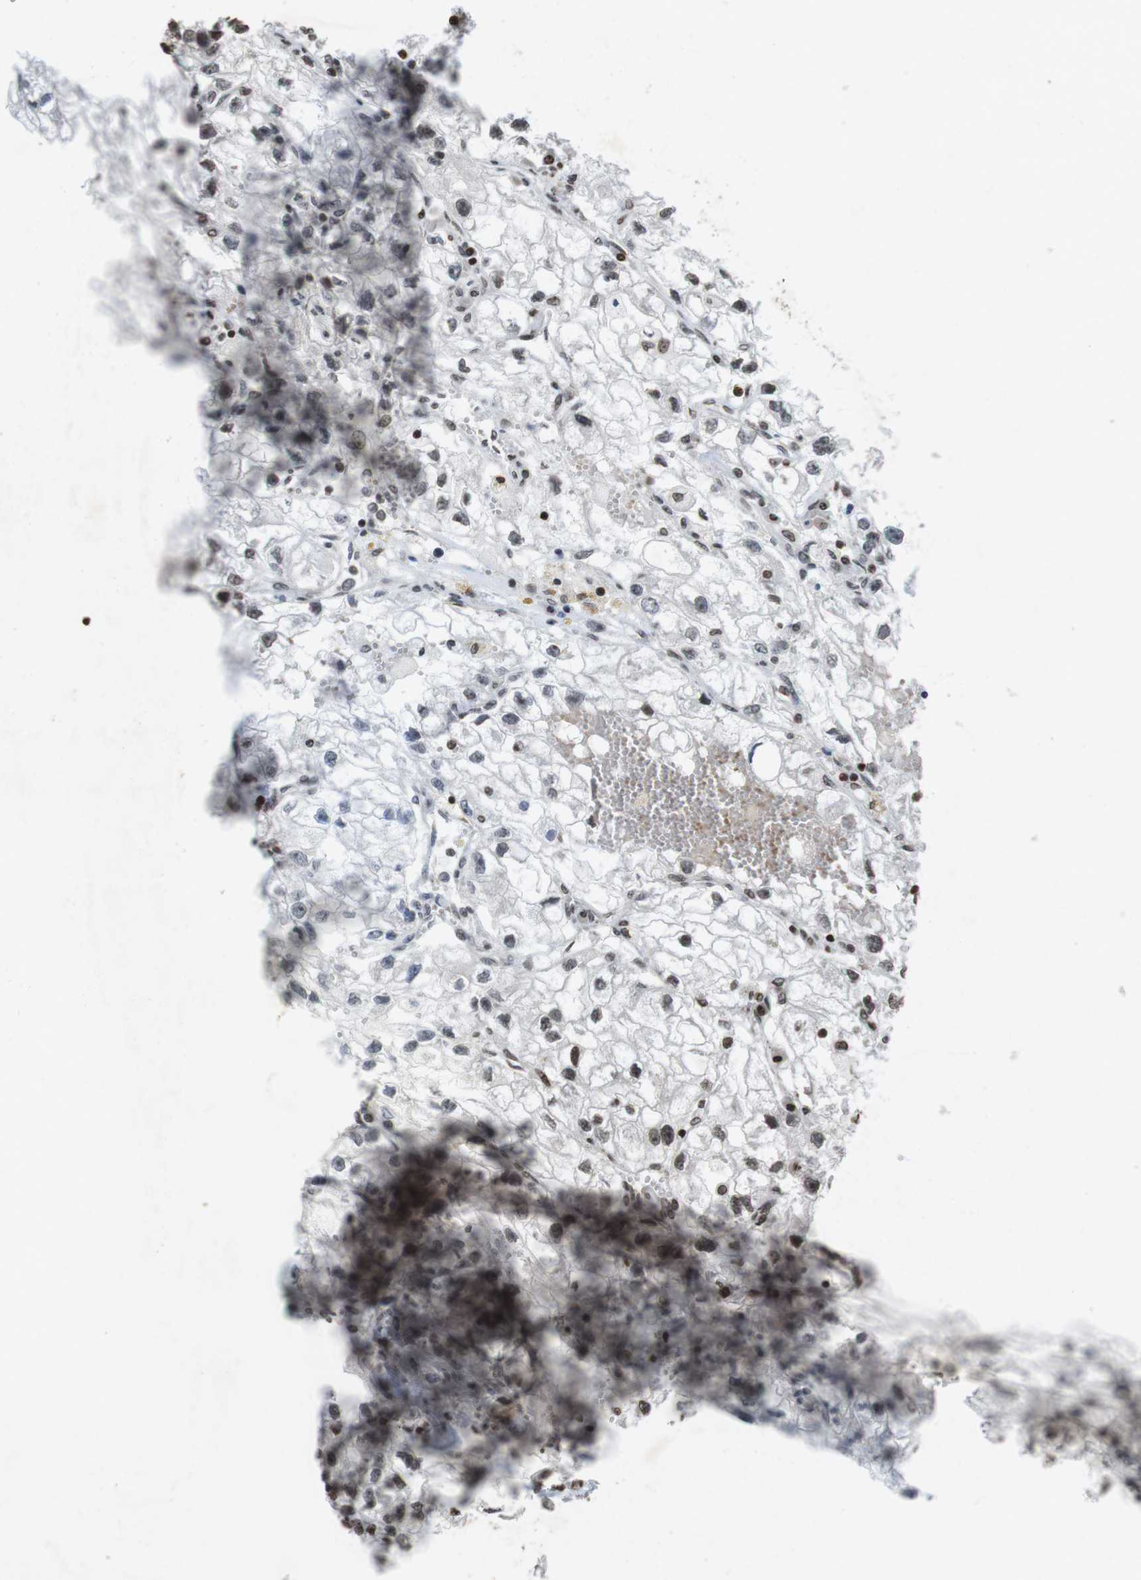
{"staining": {"intensity": "weak", "quantity": ">75%", "location": "nuclear"}, "tissue": "renal cancer", "cell_type": "Tumor cells", "image_type": "cancer", "snomed": [{"axis": "morphology", "description": "Adenocarcinoma, NOS"}, {"axis": "topography", "description": "Kidney"}], "caption": "Human renal cancer (adenocarcinoma) stained with a brown dye reveals weak nuclear positive positivity in approximately >75% of tumor cells.", "gene": "FOXA3", "patient": {"sex": "female", "age": 70}}